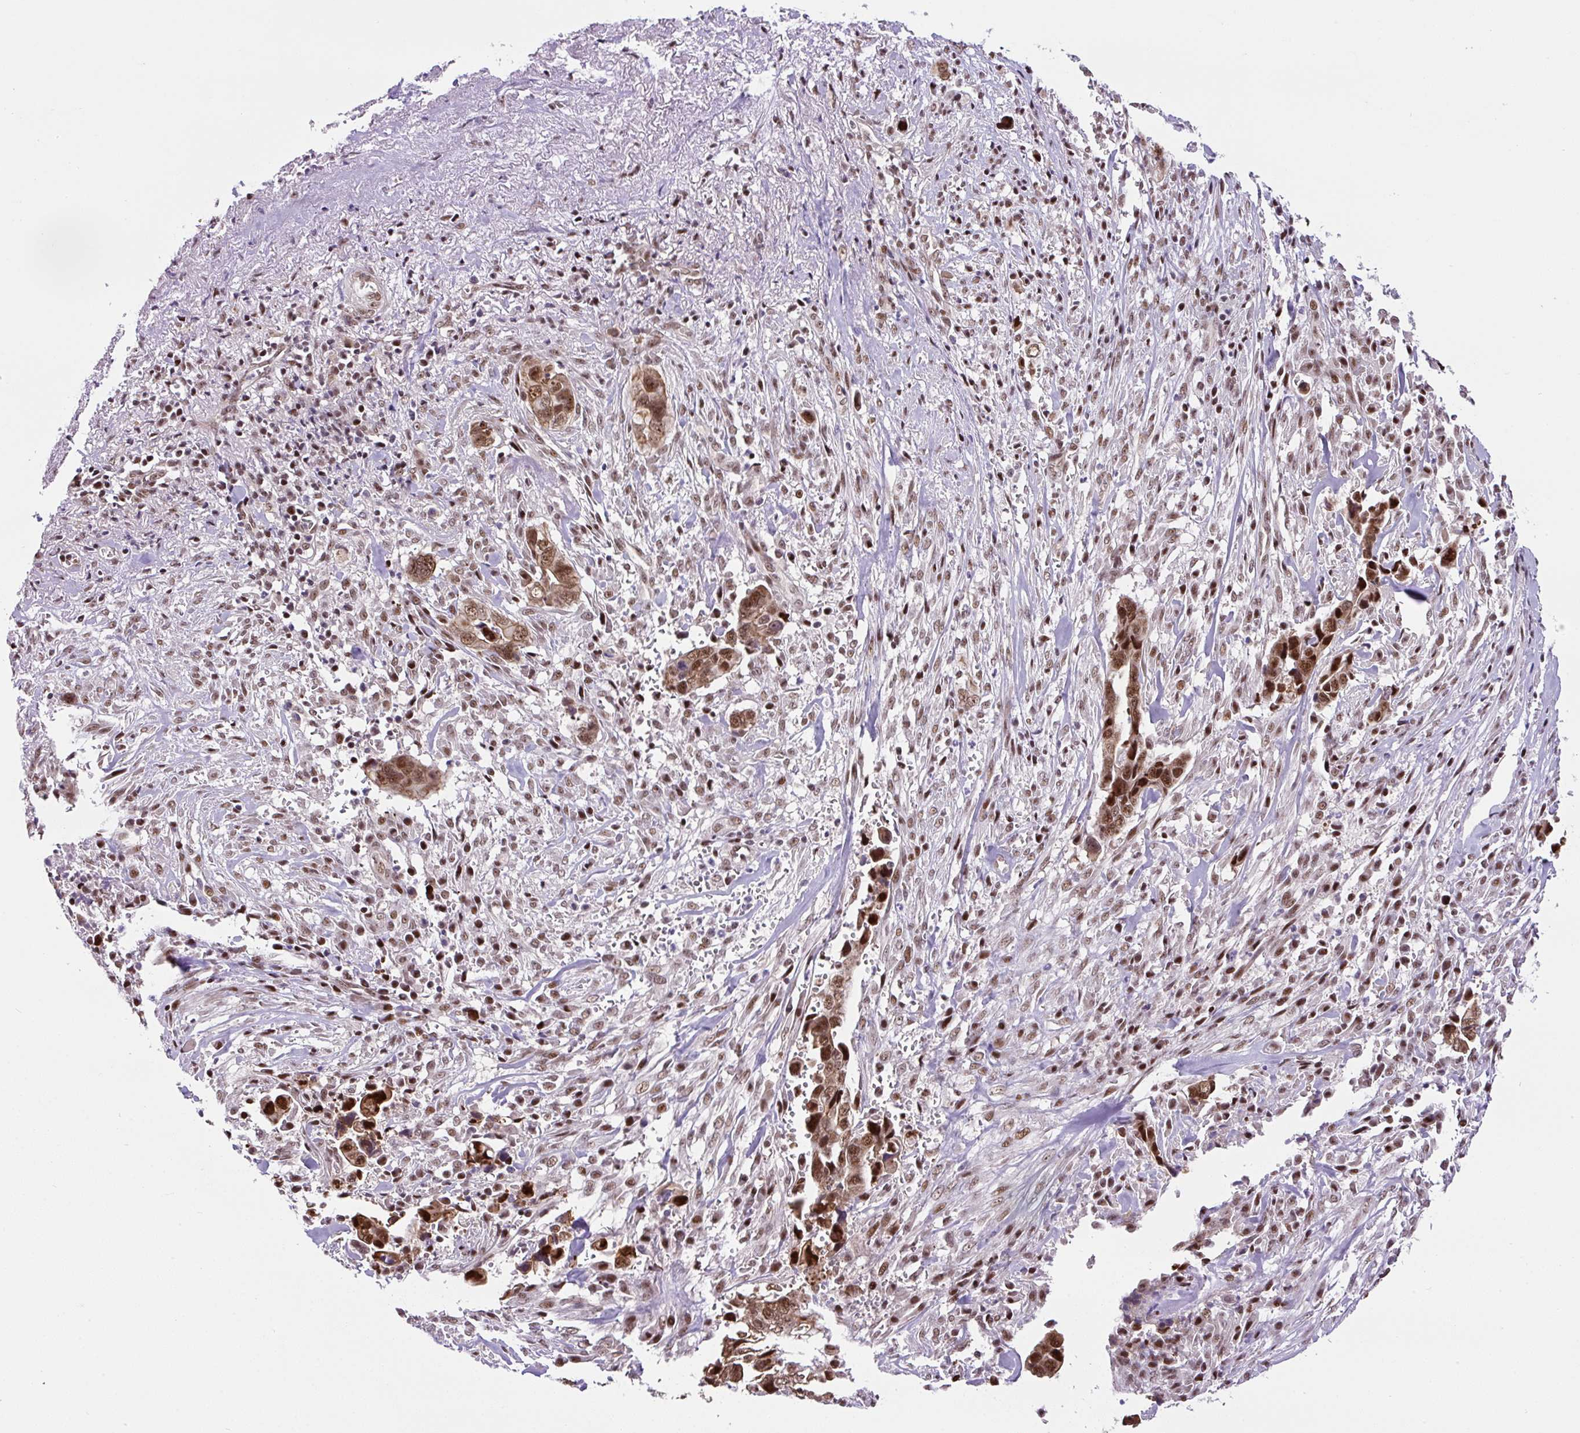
{"staining": {"intensity": "strong", "quantity": ">75%", "location": "nuclear"}, "tissue": "liver cancer", "cell_type": "Tumor cells", "image_type": "cancer", "snomed": [{"axis": "morphology", "description": "Cholangiocarcinoma"}, {"axis": "topography", "description": "Liver"}], "caption": "Immunohistochemical staining of human liver cancer (cholangiocarcinoma) displays strong nuclear protein staining in about >75% of tumor cells. The staining is performed using DAB (3,3'-diaminobenzidine) brown chromogen to label protein expression. The nuclei are counter-stained blue using hematoxylin.", "gene": "TAF1A", "patient": {"sex": "female", "age": 79}}